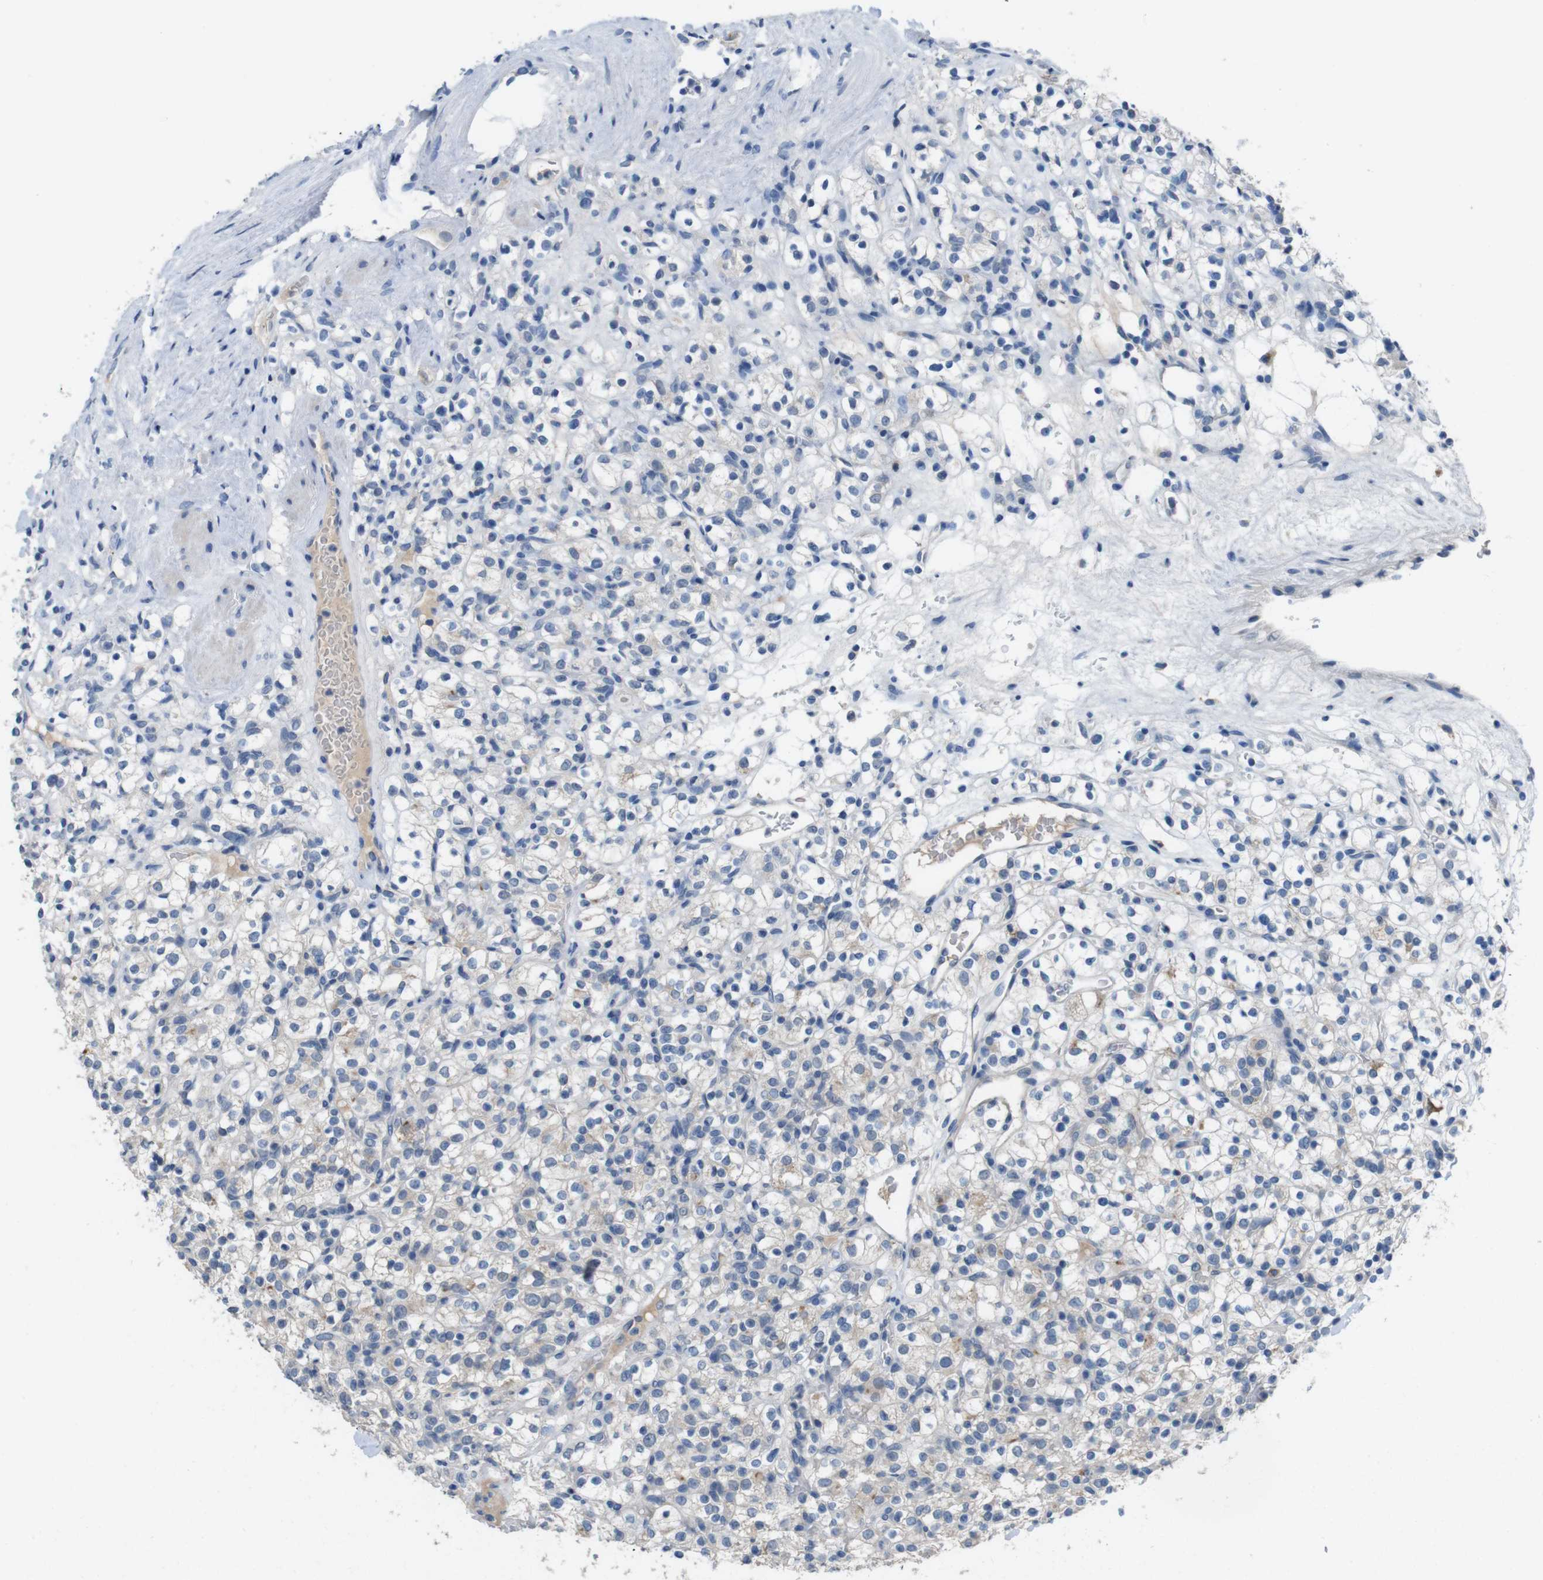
{"staining": {"intensity": "negative", "quantity": "none", "location": "none"}, "tissue": "renal cancer", "cell_type": "Tumor cells", "image_type": "cancer", "snomed": [{"axis": "morphology", "description": "Normal tissue, NOS"}, {"axis": "morphology", "description": "Adenocarcinoma, NOS"}, {"axis": "topography", "description": "Kidney"}], "caption": "IHC histopathology image of renal cancer (adenocarcinoma) stained for a protein (brown), which reveals no staining in tumor cells. Brightfield microscopy of immunohistochemistry (IHC) stained with DAB (3,3'-diaminobenzidine) (brown) and hematoxylin (blue), captured at high magnification.", "gene": "SLC2A8", "patient": {"sex": "female", "age": 72}}